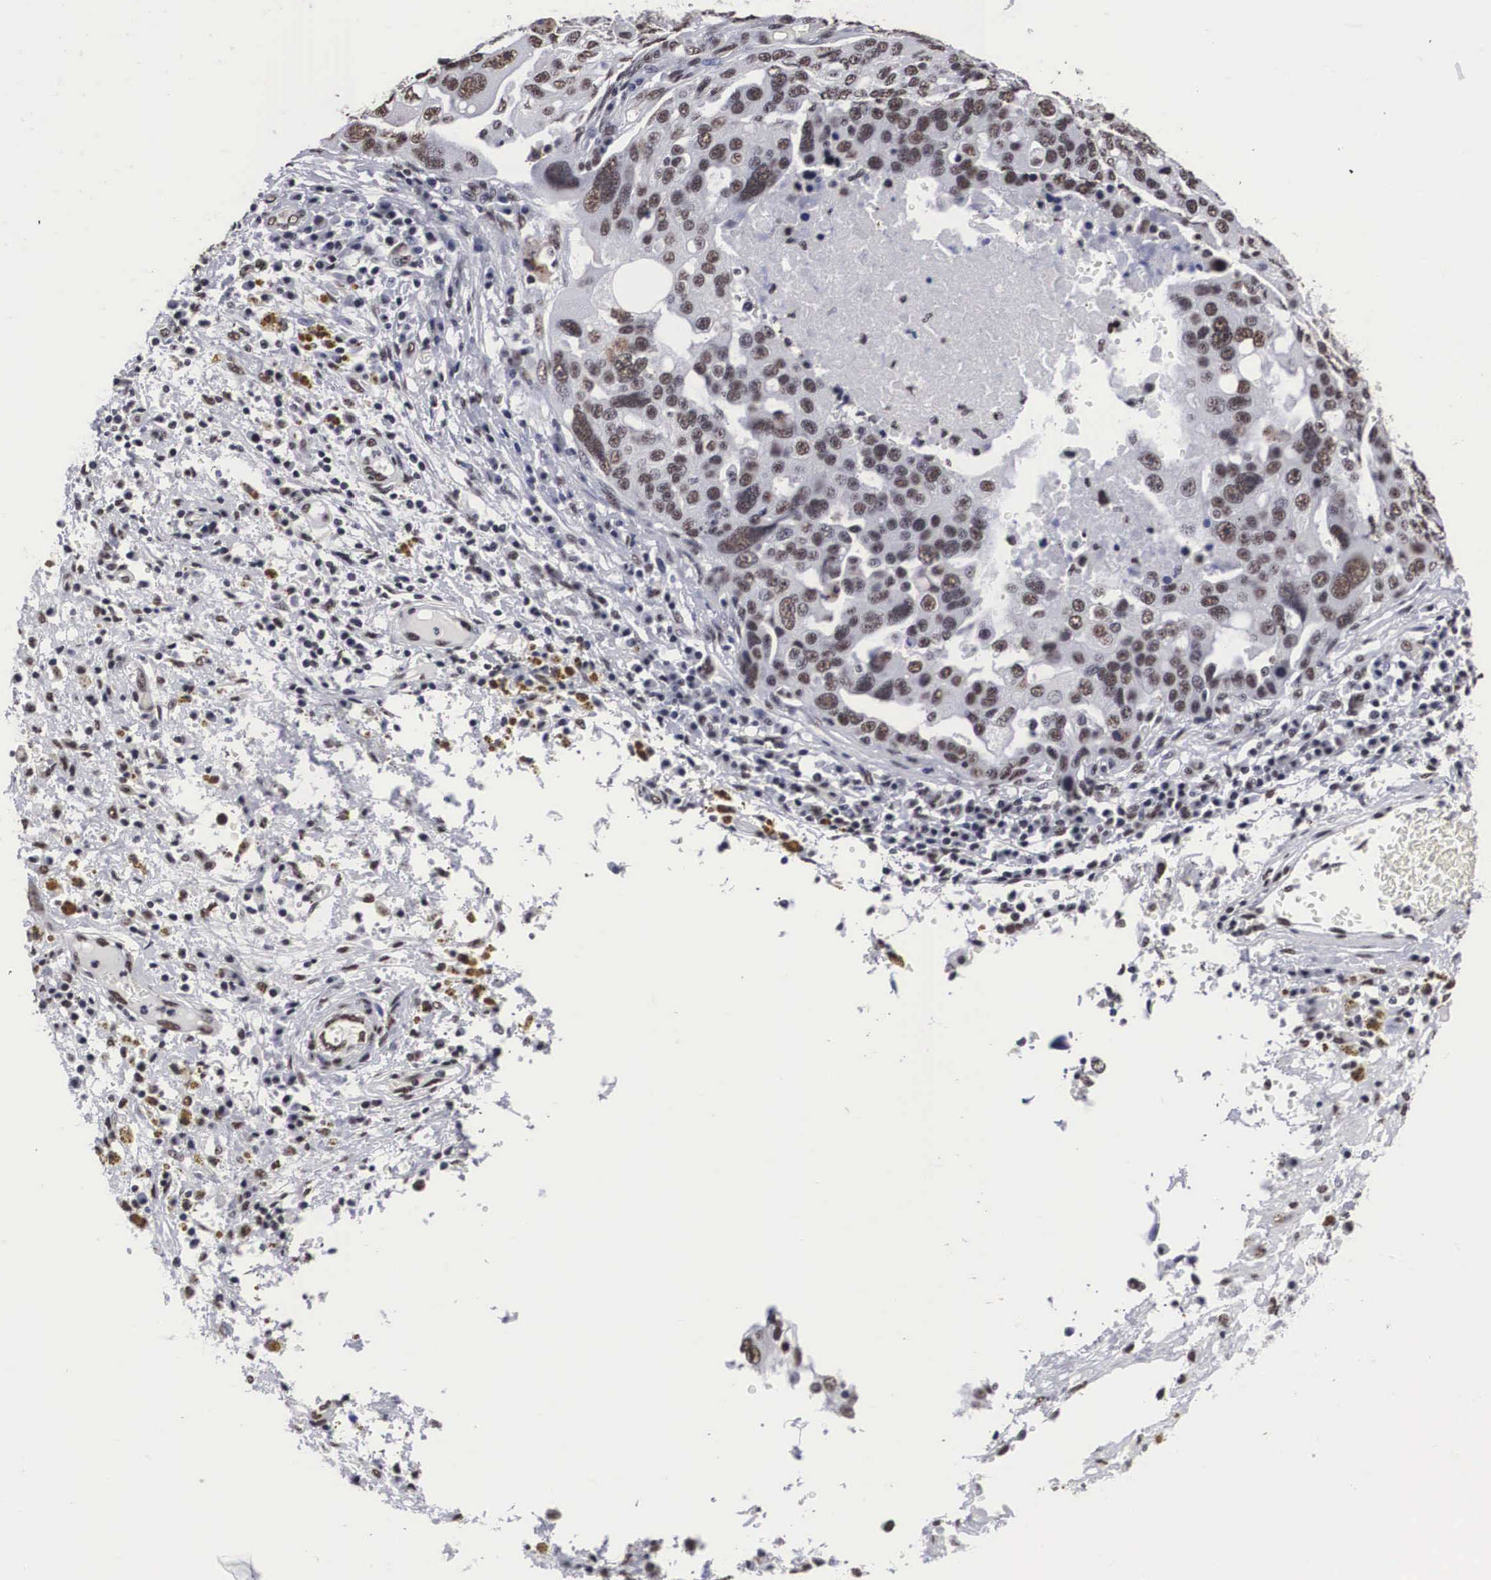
{"staining": {"intensity": "weak", "quantity": ">75%", "location": "nuclear"}, "tissue": "ovarian cancer", "cell_type": "Tumor cells", "image_type": "cancer", "snomed": [{"axis": "morphology", "description": "Carcinoma, endometroid"}, {"axis": "topography", "description": "Ovary"}], "caption": "Immunohistochemical staining of ovarian cancer (endometroid carcinoma) reveals low levels of weak nuclear protein staining in approximately >75% of tumor cells.", "gene": "ACIN1", "patient": {"sex": "female", "age": 75}}